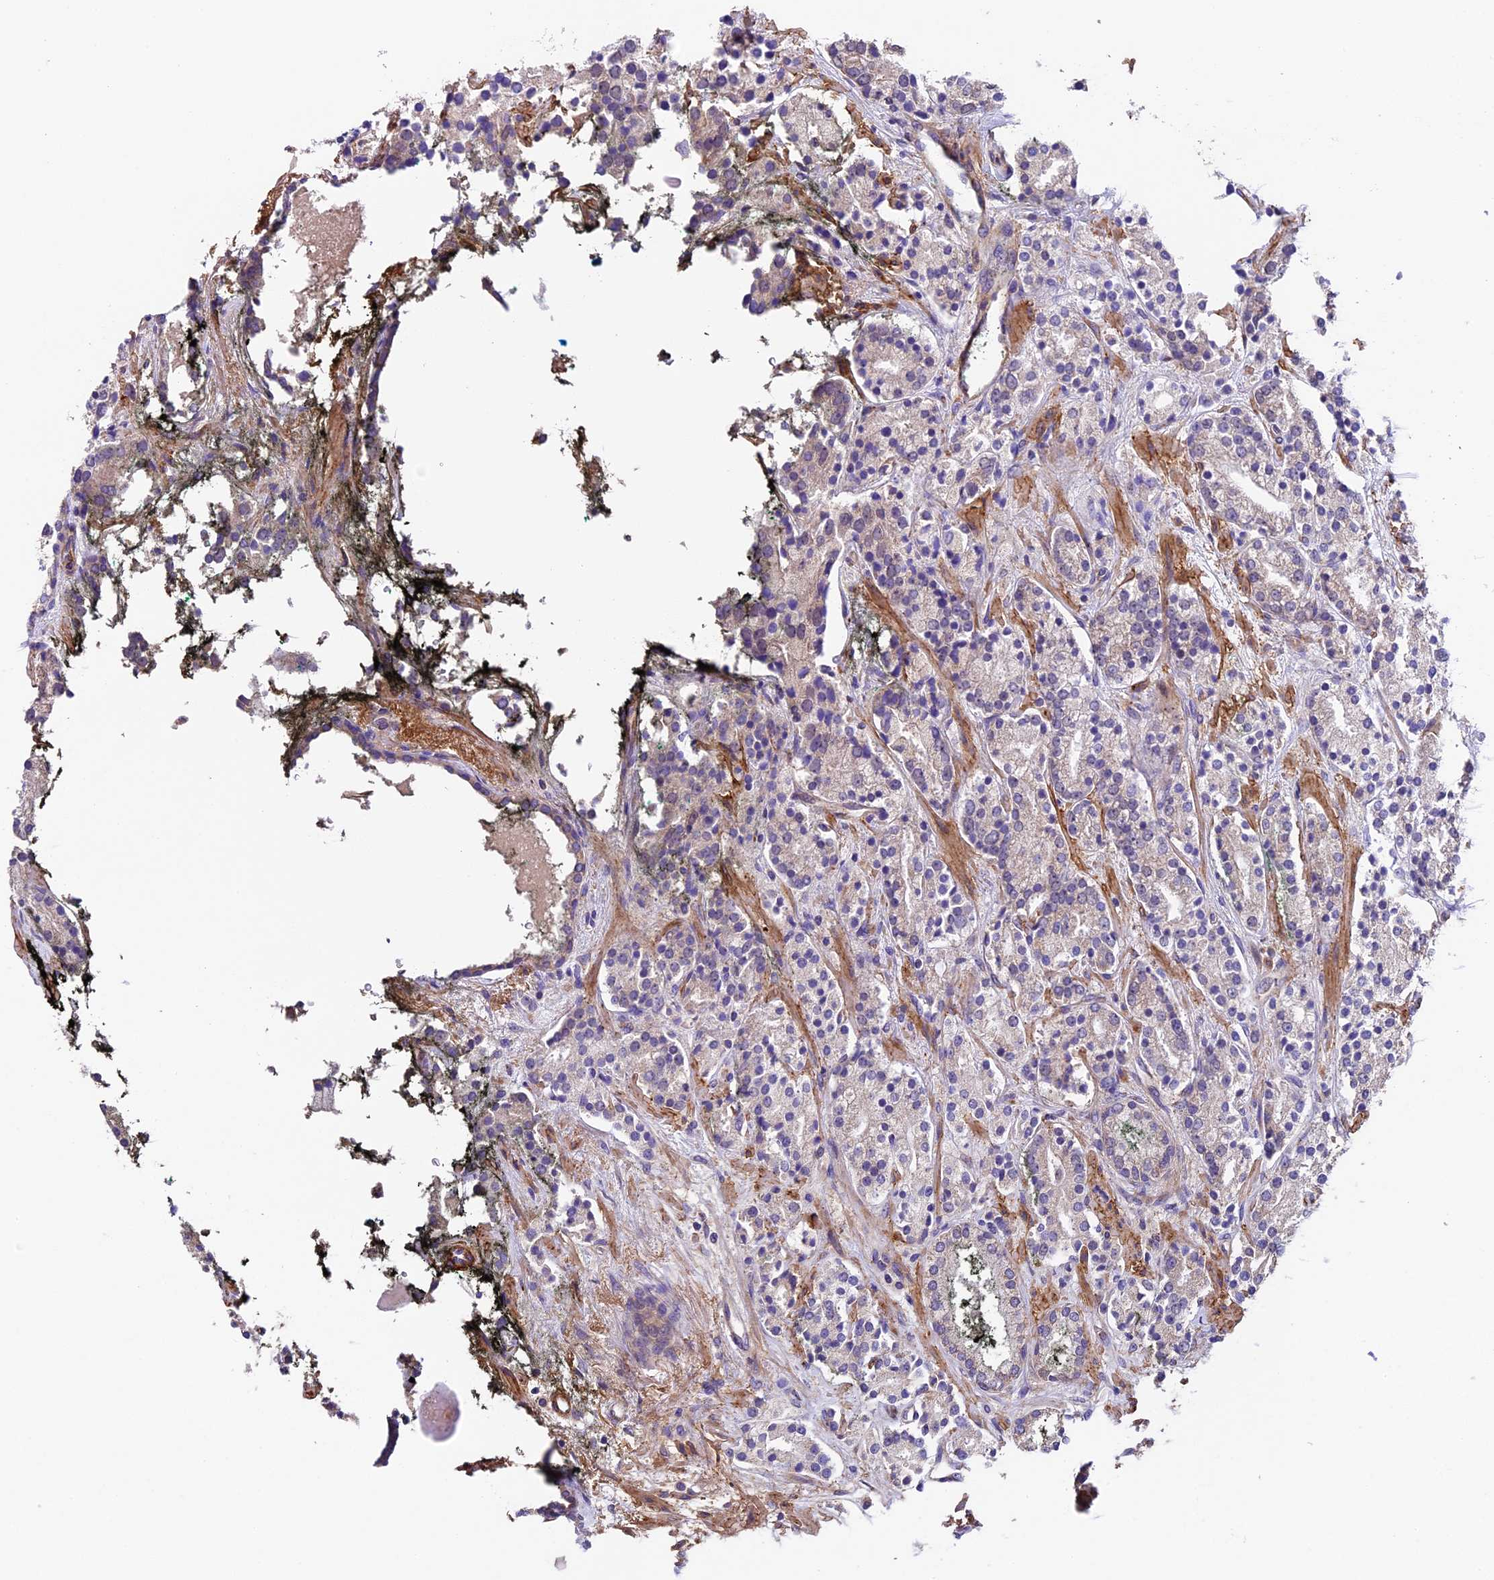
{"staining": {"intensity": "negative", "quantity": "none", "location": "none"}, "tissue": "prostate cancer", "cell_type": "Tumor cells", "image_type": "cancer", "snomed": [{"axis": "morphology", "description": "Adenocarcinoma, High grade"}, {"axis": "topography", "description": "Prostate"}], "caption": "Adenocarcinoma (high-grade) (prostate) was stained to show a protein in brown. There is no significant positivity in tumor cells.", "gene": "LSM7", "patient": {"sex": "male", "age": 71}}